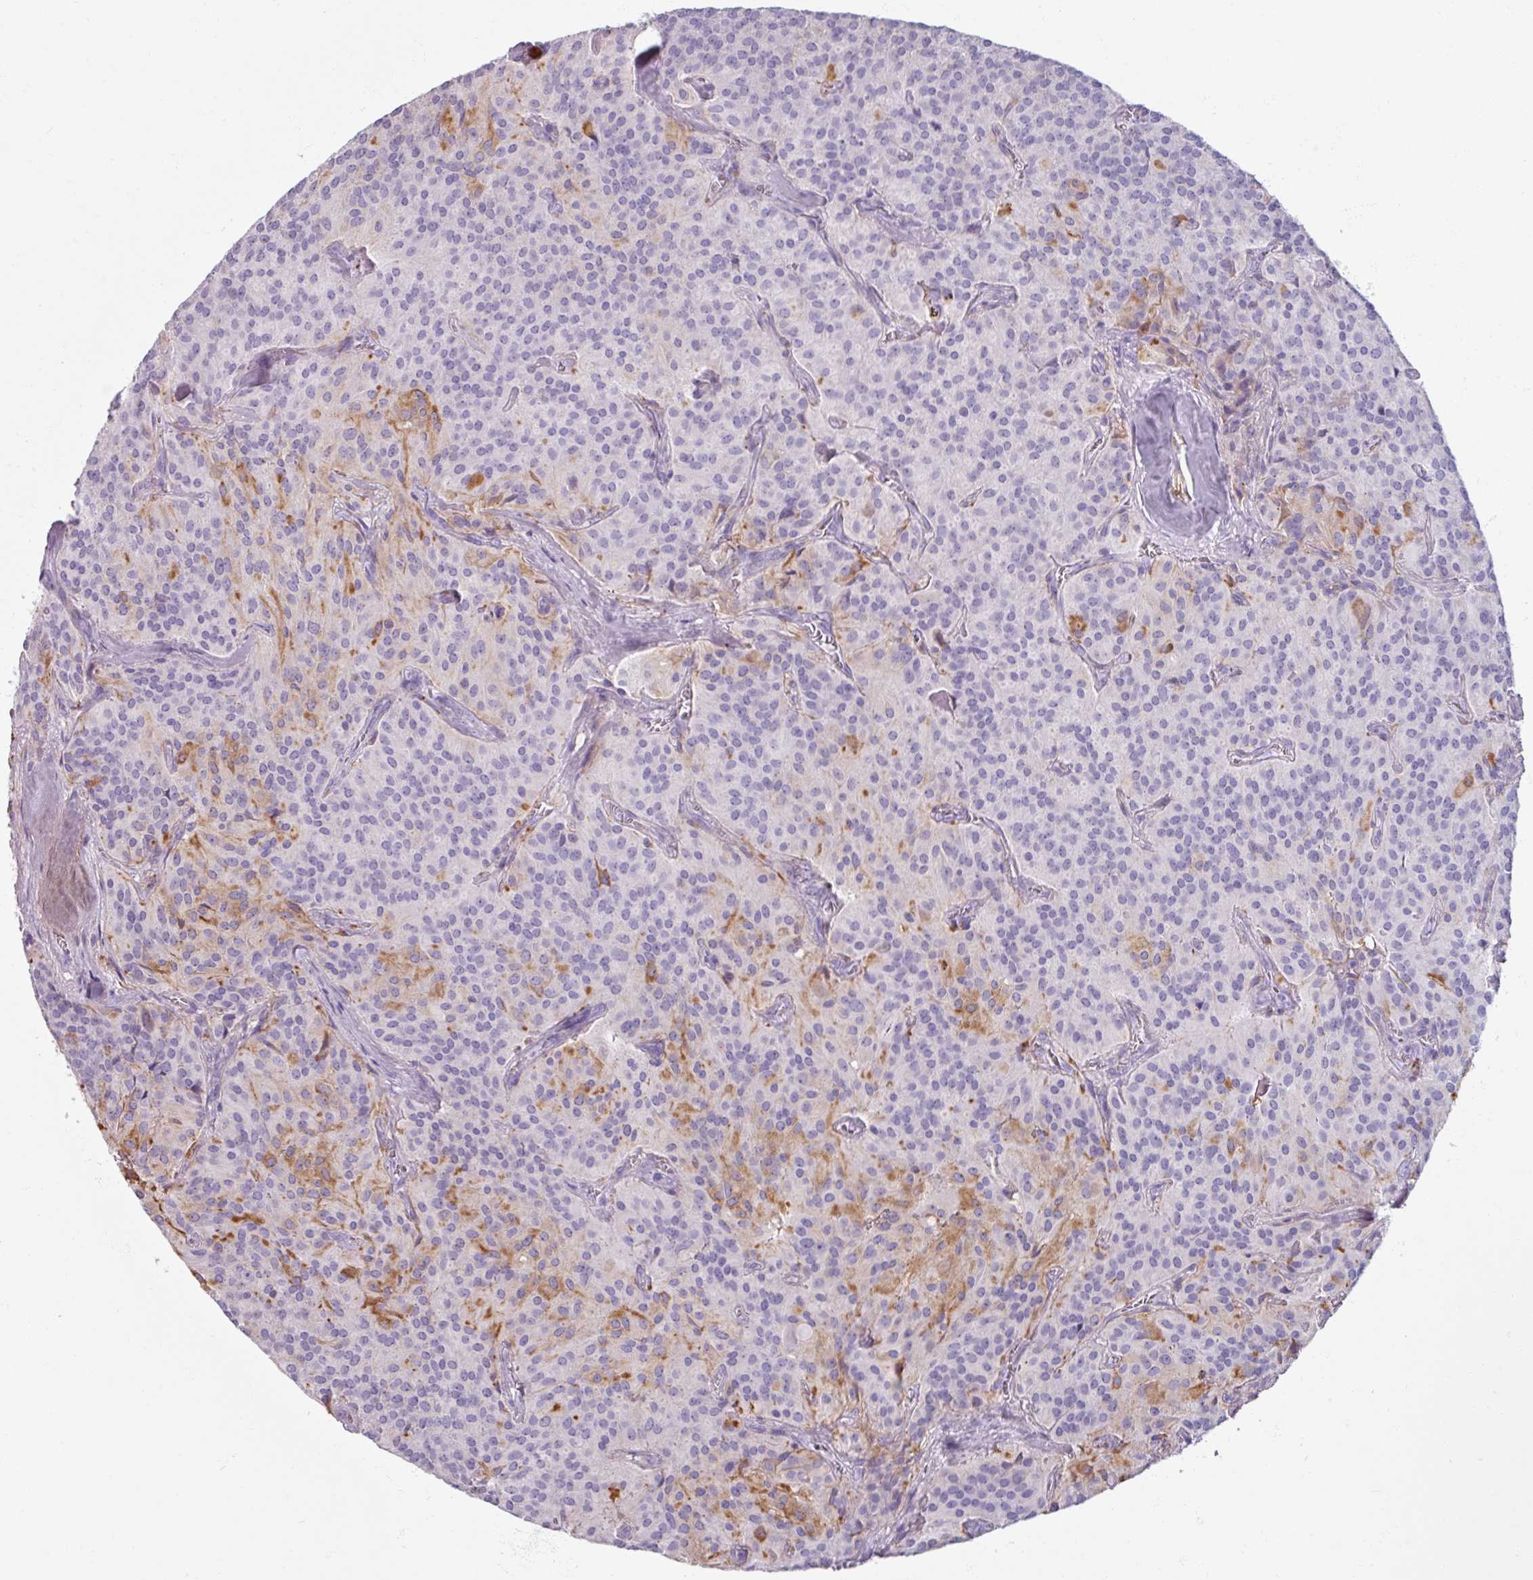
{"staining": {"intensity": "negative", "quantity": "none", "location": "none"}, "tissue": "glioma", "cell_type": "Tumor cells", "image_type": "cancer", "snomed": [{"axis": "morphology", "description": "Glioma, malignant, Low grade"}, {"axis": "topography", "description": "Brain"}], "caption": "Immunohistochemistry histopathology image of neoplastic tissue: glioma stained with DAB (3,3'-diaminobenzidine) displays no significant protein expression in tumor cells.", "gene": "SPESP1", "patient": {"sex": "male", "age": 42}}